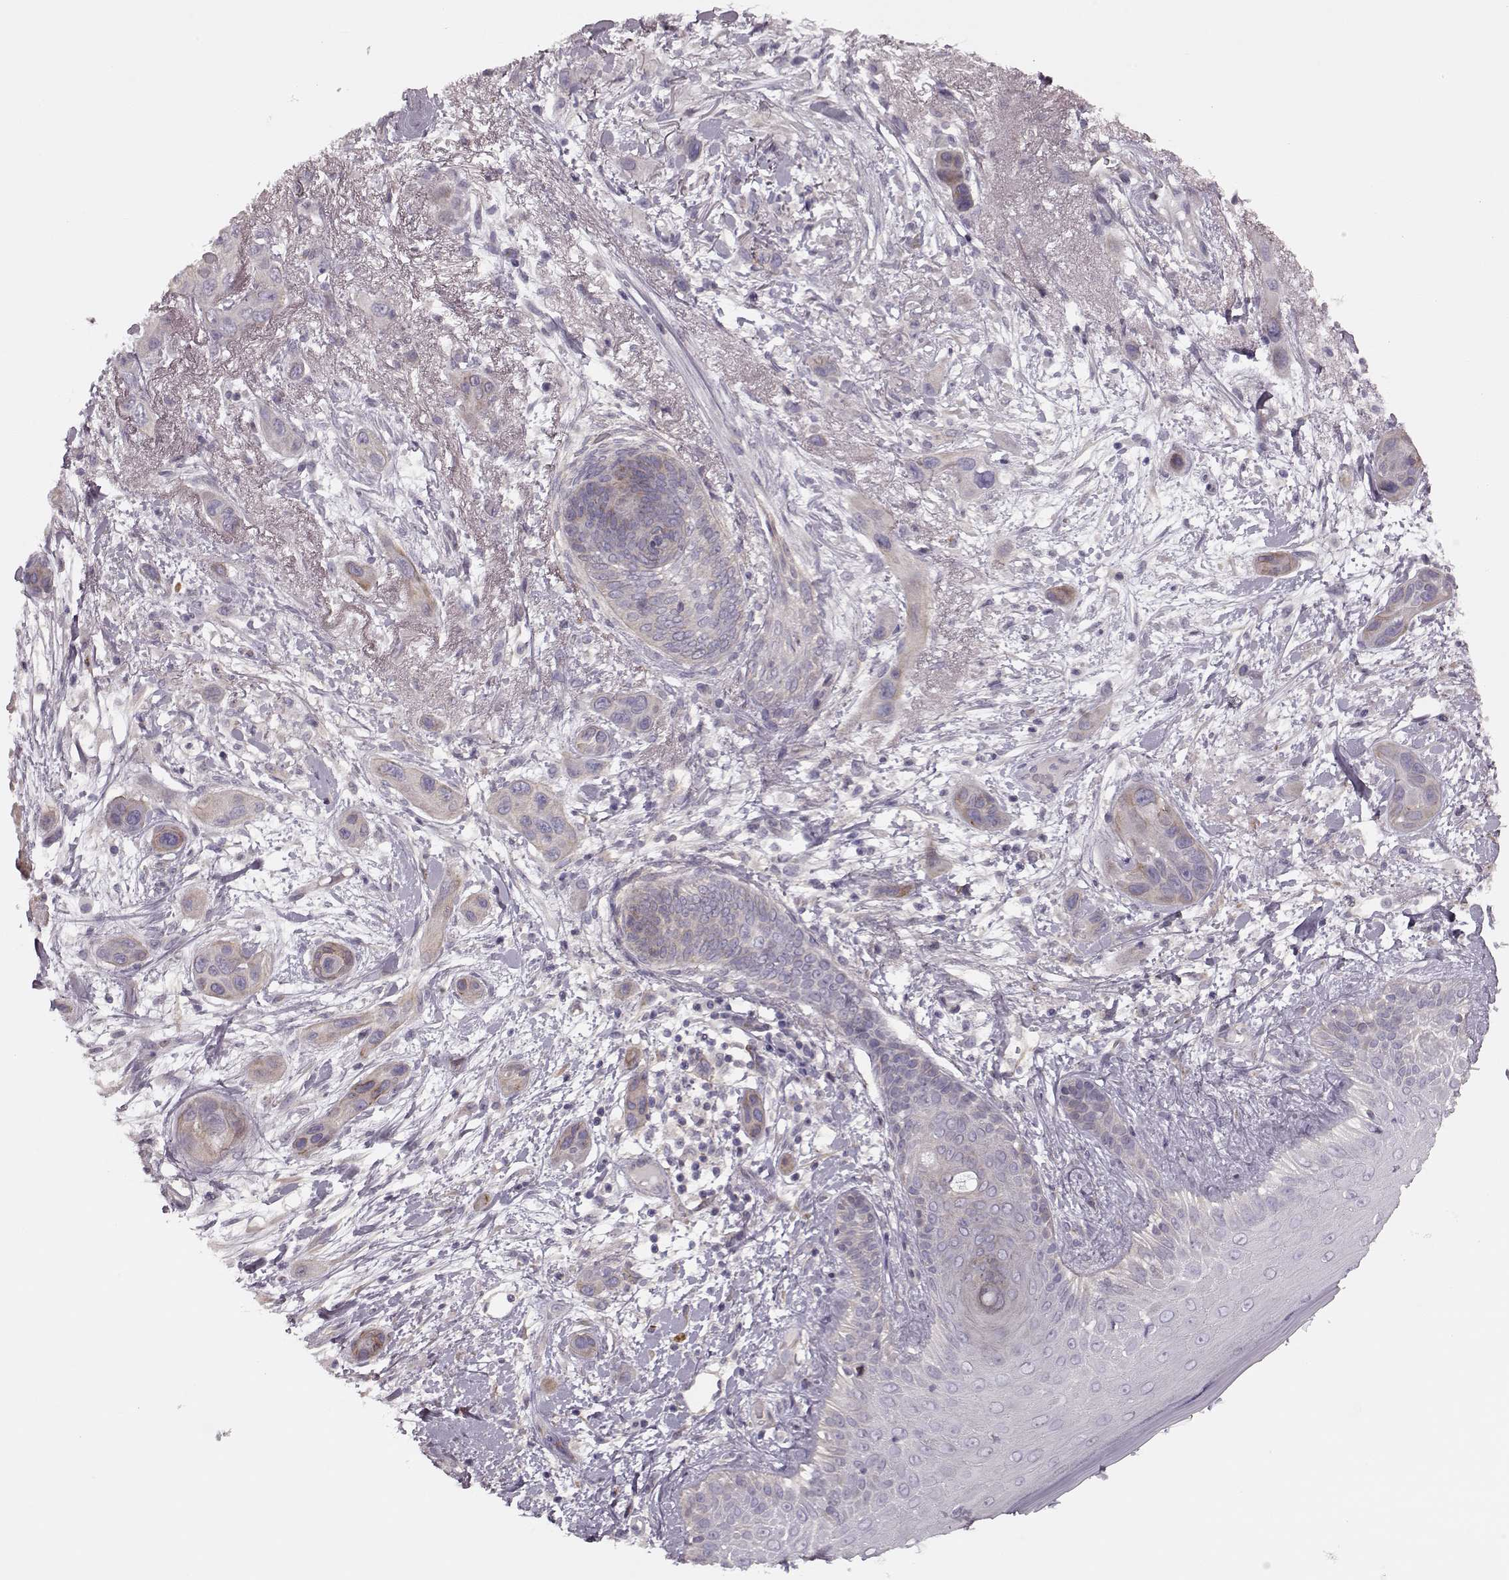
{"staining": {"intensity": "negative", "quantity": "none", "location": "none"}, "tissue": "skin cancer", "cell_type": "Tumor cells", "image_type": "cancer", "snomed": [{"axis": "morphology", "description": "Squamous cell carcinoma, NOS"}, {"axis": "topography", "description": "Skin"}], "caption": "There is no significant positivity in tumor cells of squamous cell carcinoma (skin).", "gene": "MTR", "patient": {"sex": "male", "age": 79}}